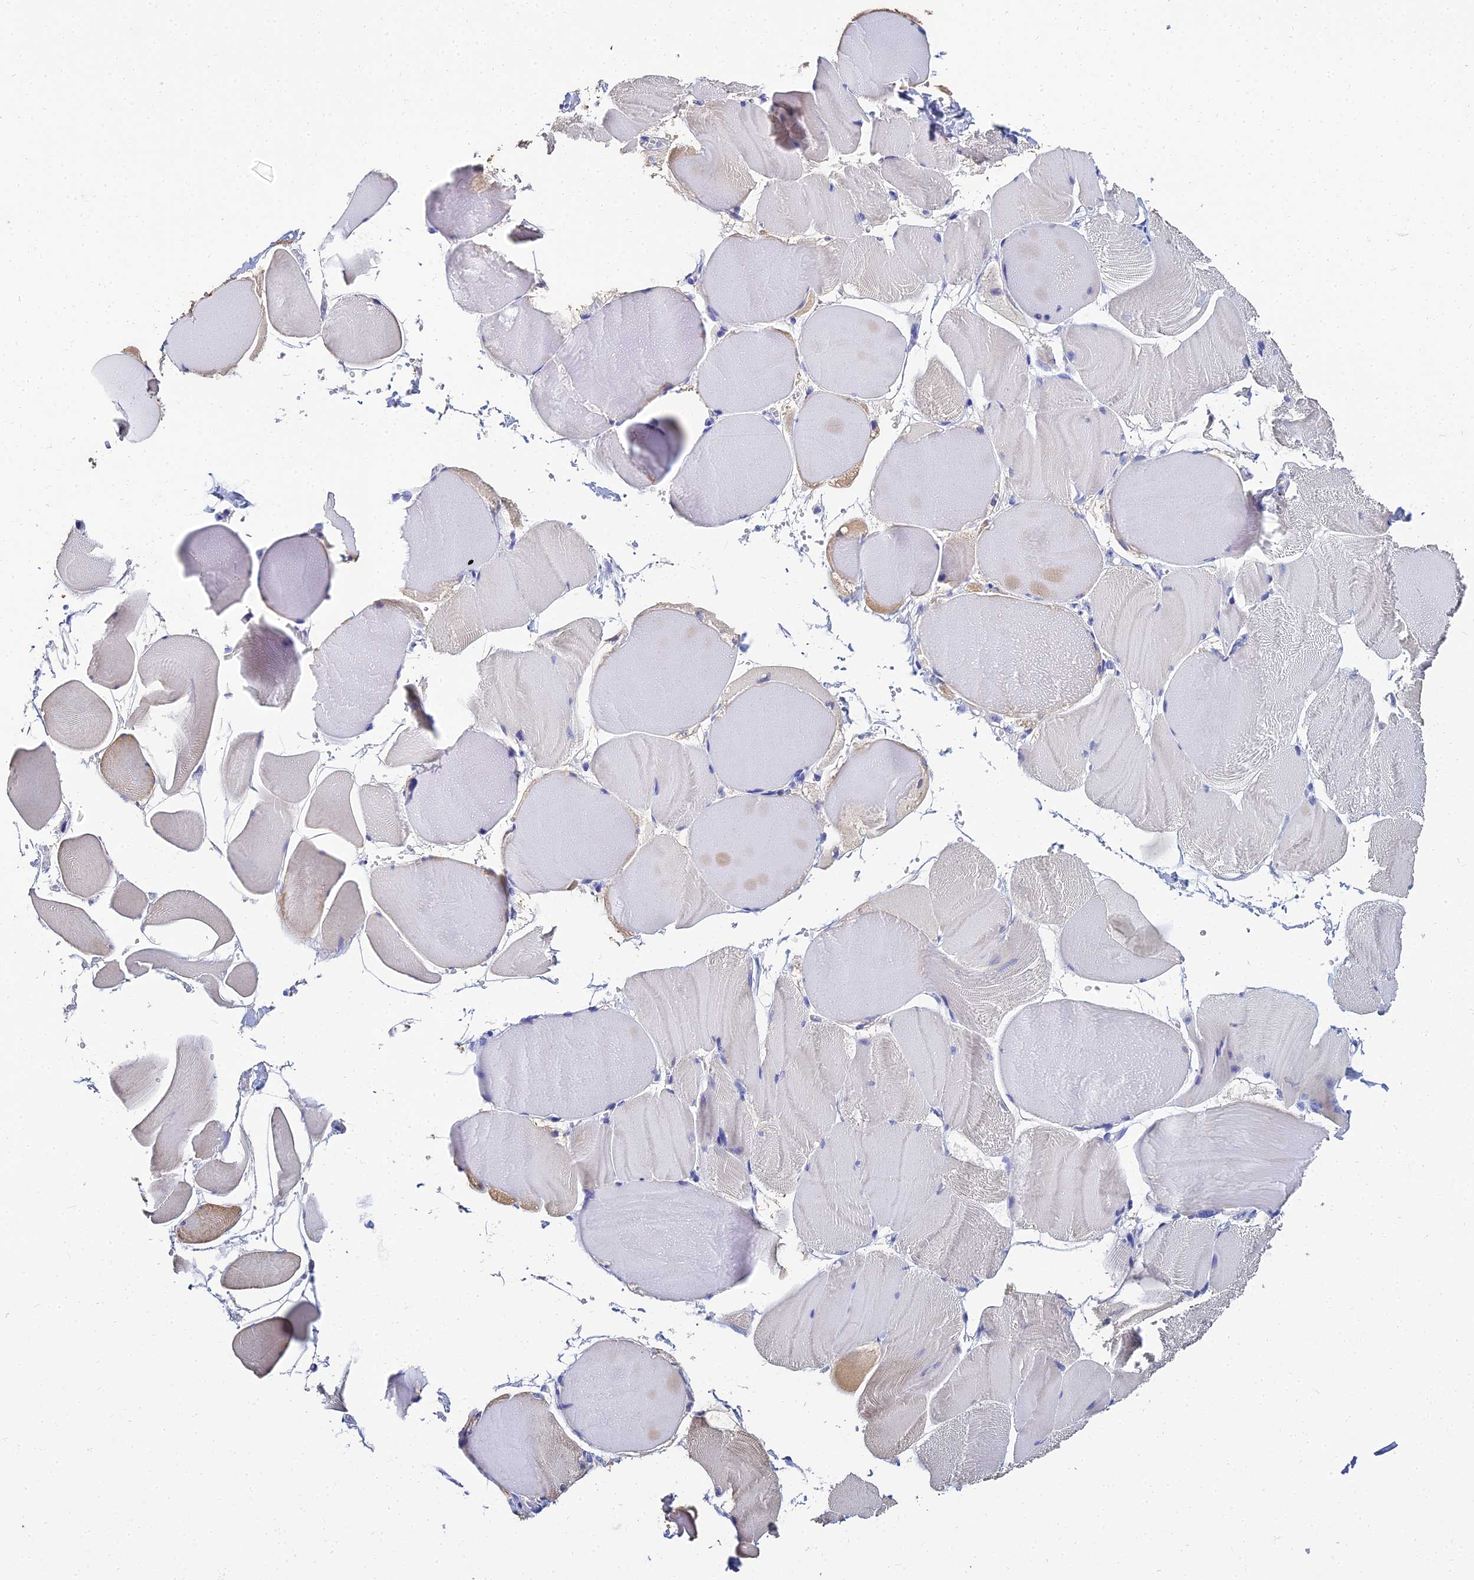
{"staining": {"intensity": "negative", "quantity": "none", "location": "none"}, "tissue": "skeletal muscle", "cell_type": "Myocytes", "image_type": "normal", "snomed": [{"axis": "morphology", "description": "Normal tissue, NOS"}, {"axis": "morphology", "description": "Basal cell carcinoma"}, {"axis": "topography", "description": "Skeletal muscle"}], "caption": "IHC micrograph of unremarkable skeletal muscle: human skeletal muscle stained with DAB (3,3'-diaminobenzidine) reveals no significant protein expression in myocytes. (Immunohistochemistry, brightfield microscopy, high magnification).", "gene": "NPY", "patient": {"sex": "female", "age": 64}}